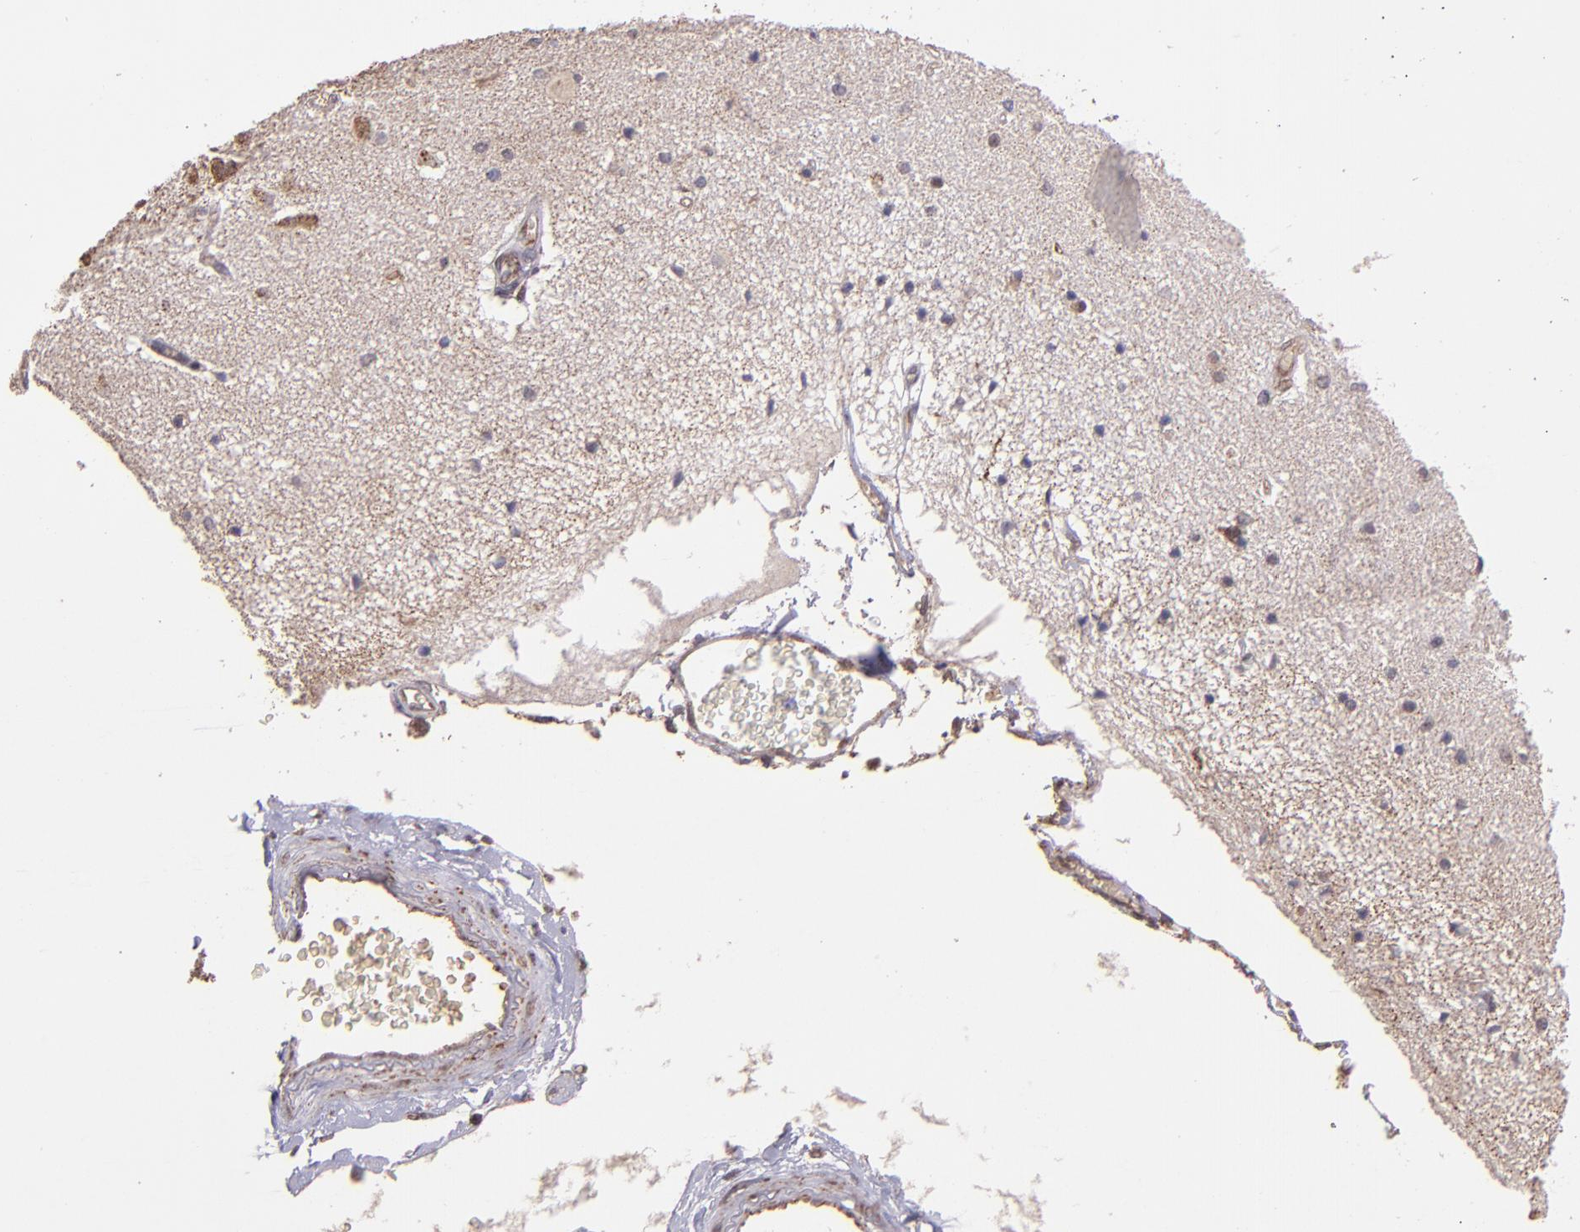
{"staining": {"intensity": "negative", "quantity": "none", "location": "none"}, "tissue": "hippocampus", "cell_type": "Glial cells", "image_type": "normal", "snomed": [{"axis": "morphology", "description": "Normal tissue, NOS"}, {"axis": "topography", "description": "Hippocampus"}], "caption": "This is an immunohistochemistry (IHC) photomicrograph of normal hippocampus. There is no positivity in glial cells.", "gene": "USP51", "patient": {"sex": "female", "age": 54}}